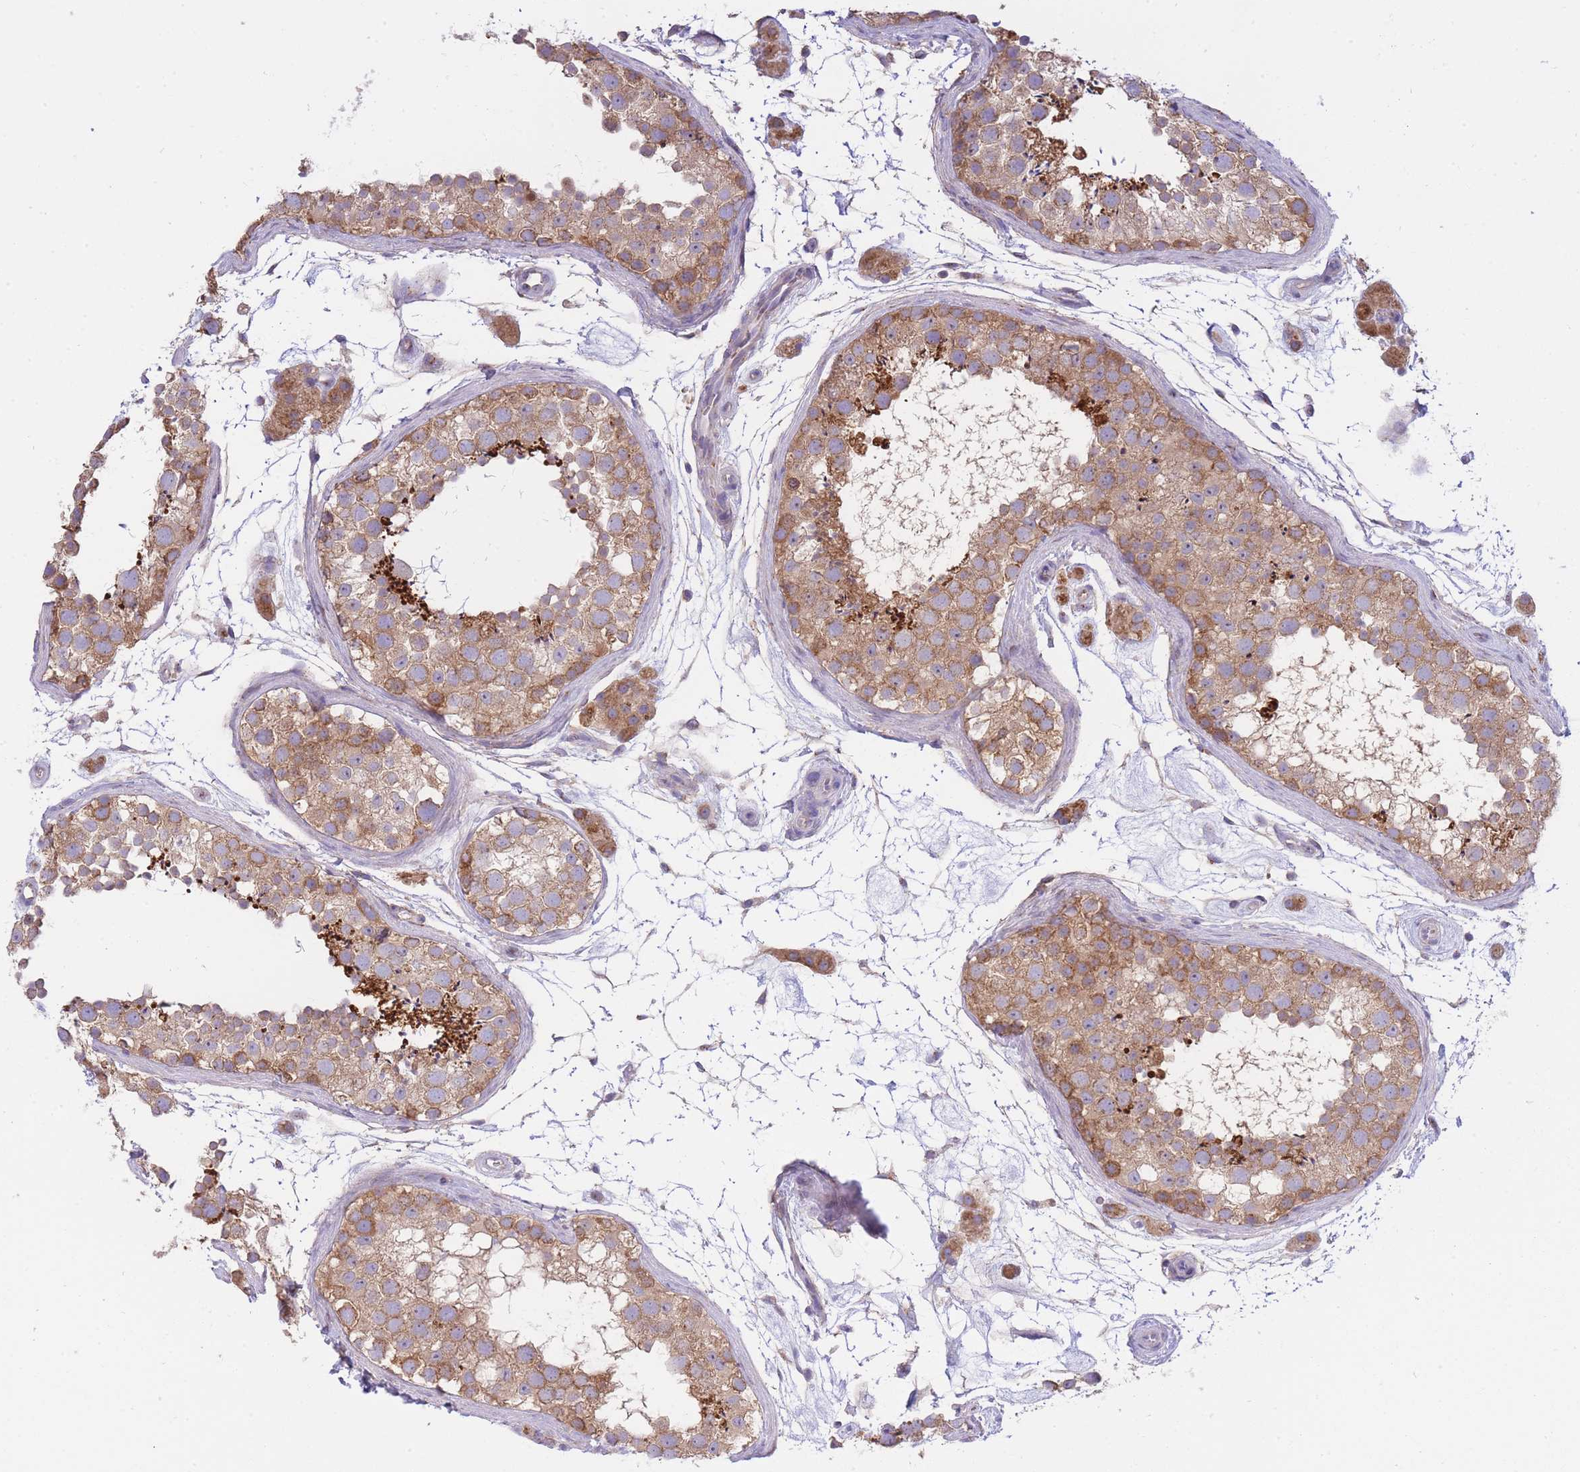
{"staining": {"intensity": "moderate", "quantity": ">75%", "location": "cytoplasmic/membranous"}, "tissue": "testis", "cell_type": "Cells in seminiferous ducts", "image_type": "normal", "snomed": [{"axis": "morphology", "description": "Normal tissue, NOS"}, {"axis": "topography", "description": "Testis"}], "caption": "This micrograph exhibits IHC staining of benign human testis, with medium moderate cytoplasmic/membranous staining in about >75% of cells in seminiferous ducts.", "gene": "COPG1", "patient": {"sex": "male", "age": 41}}